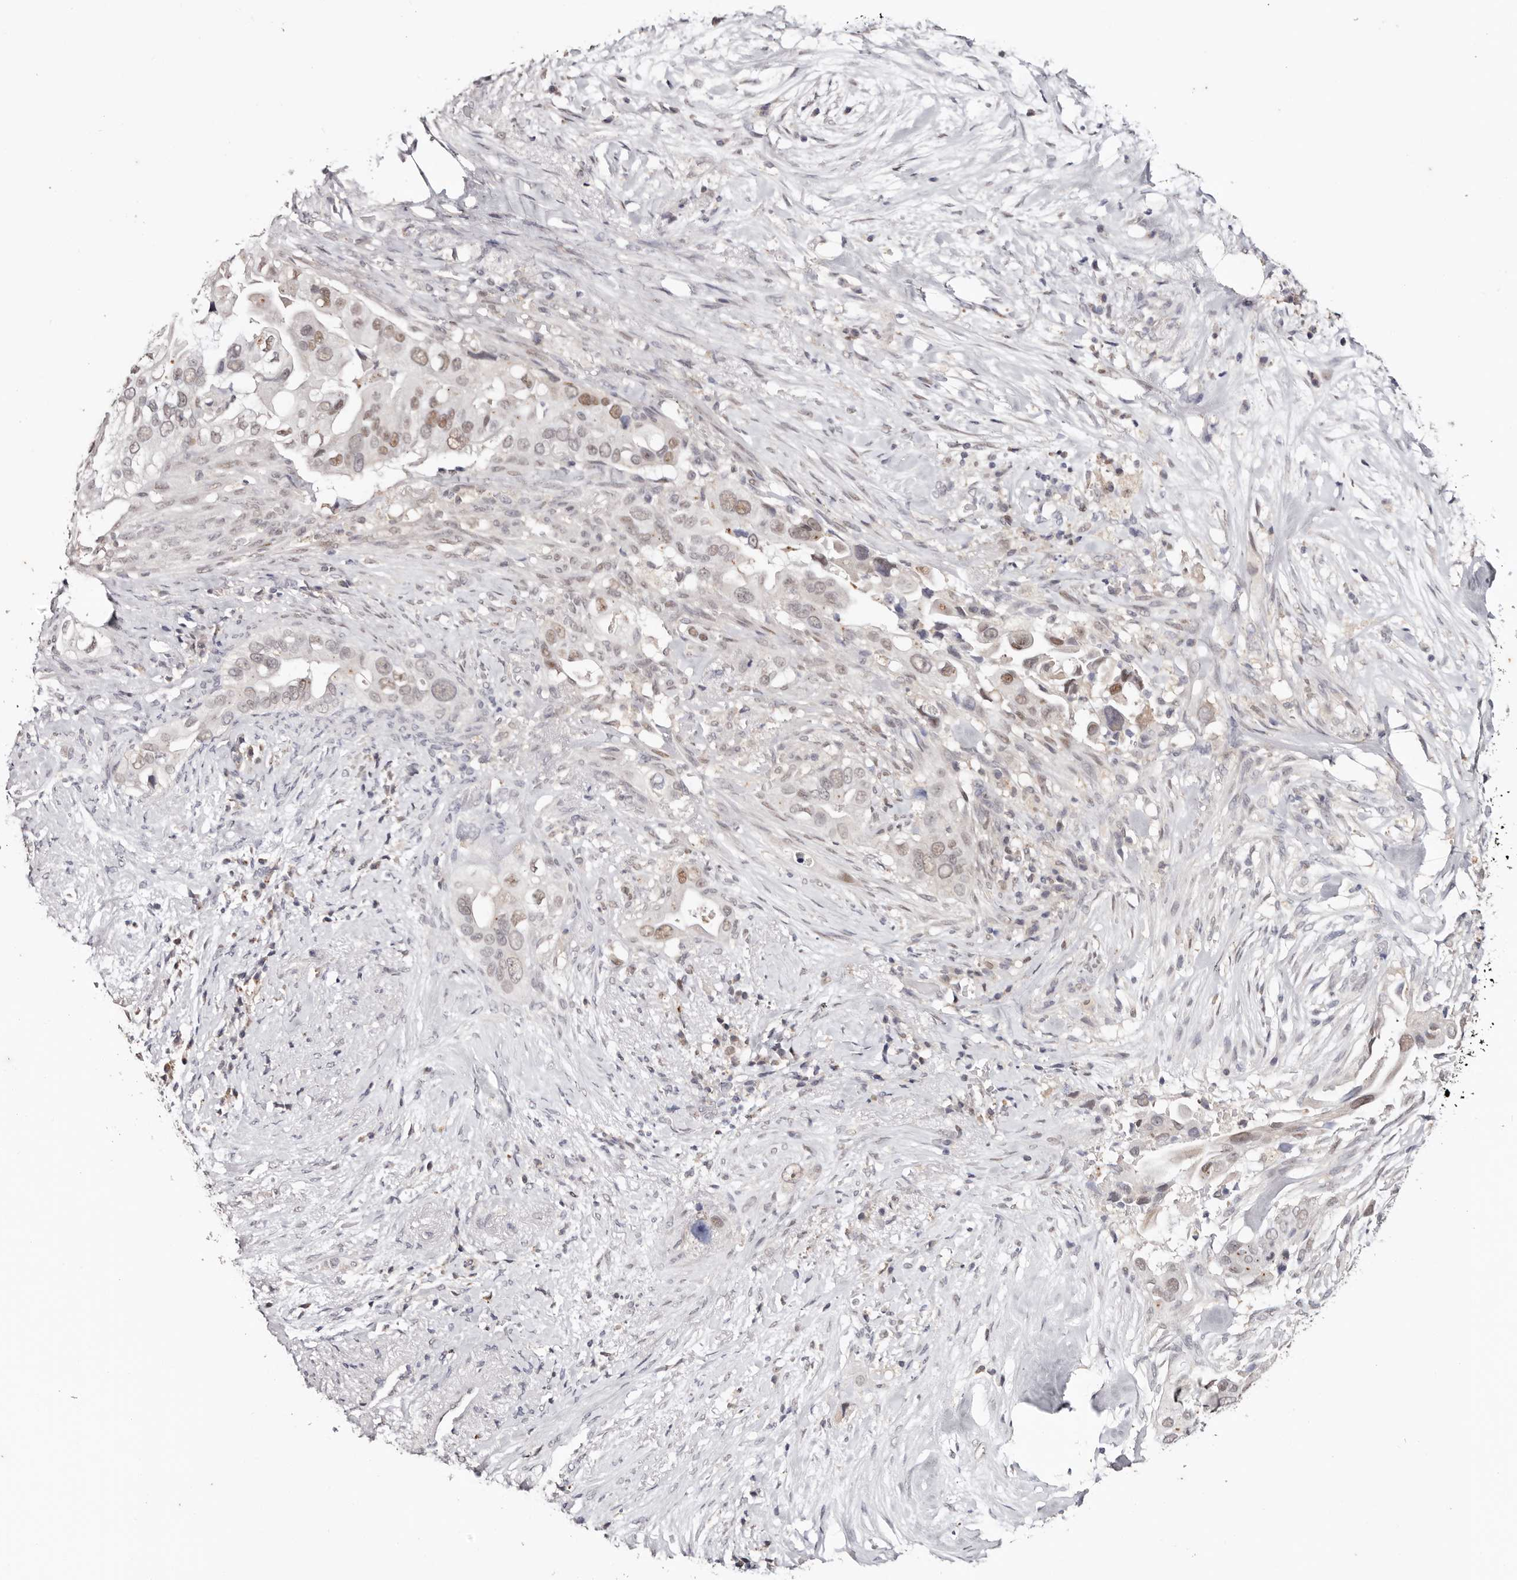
{"staining": {"intensity": "moderate", "quantity": "<25%", "location": "nuclear"}, "tissue": "pancreatic cancer", "cell_type": "Tumor cells", "image_type": "cancer", "snomed": [{"axis": "morphology", "description": "Inflammation, NOS"}, {"axis": "morphology", "description": "Adenocarcinoma, NOS"}, {"axis": "topography", "description": "Pancreas"}], "caption": "Moderate nuclear protein expression is seen in about <25% of tumor cells in pancreatic adenocarcinoma. The protein is shown in brown color, while the nuclei are stained blue.", "gene": "TYW3", "patient": {"sex": "female", "age": 56}}